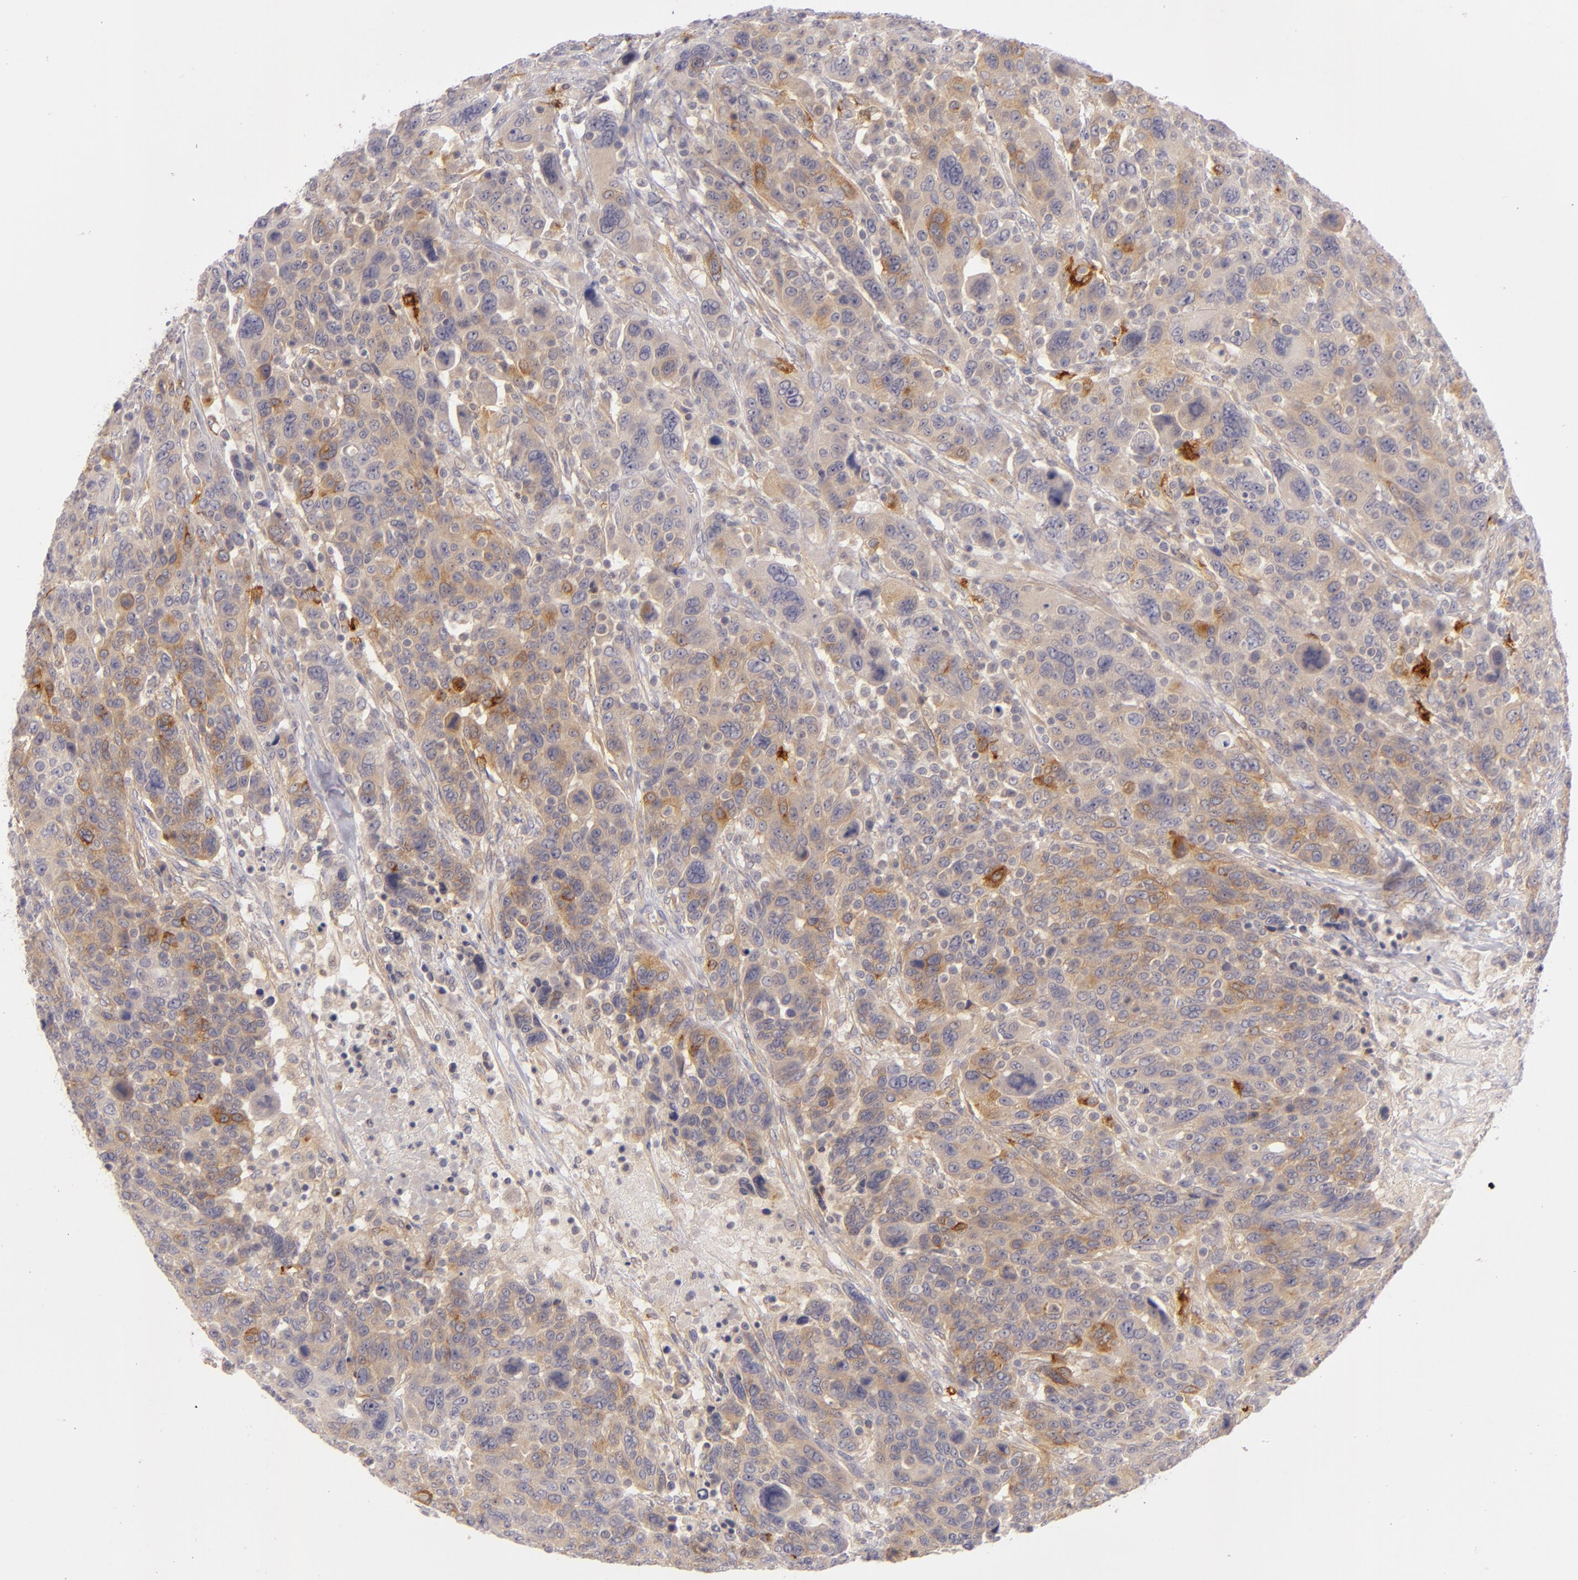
{"staining": {"intensity": "moderate", "quantity": "25%-75%", "location": "cytoplasmic/membranous"}, "tissue": "breast cancer", "cell_type": "Tumor cells", "image_type": "cancer", "snomed": [{"axis": "morphology", "description": "Duct carcinoma"}, {"axis": "topography", "description": "Breast"}], "caption": "The photomicrograph demonstrates a brown stain indicating the presence of a protein in the cytoplasmic/membranous of tumor cells in breast intraductal carcinoma.", "gene": "CD83", "patient": {"sex": "female", "age": 37}}